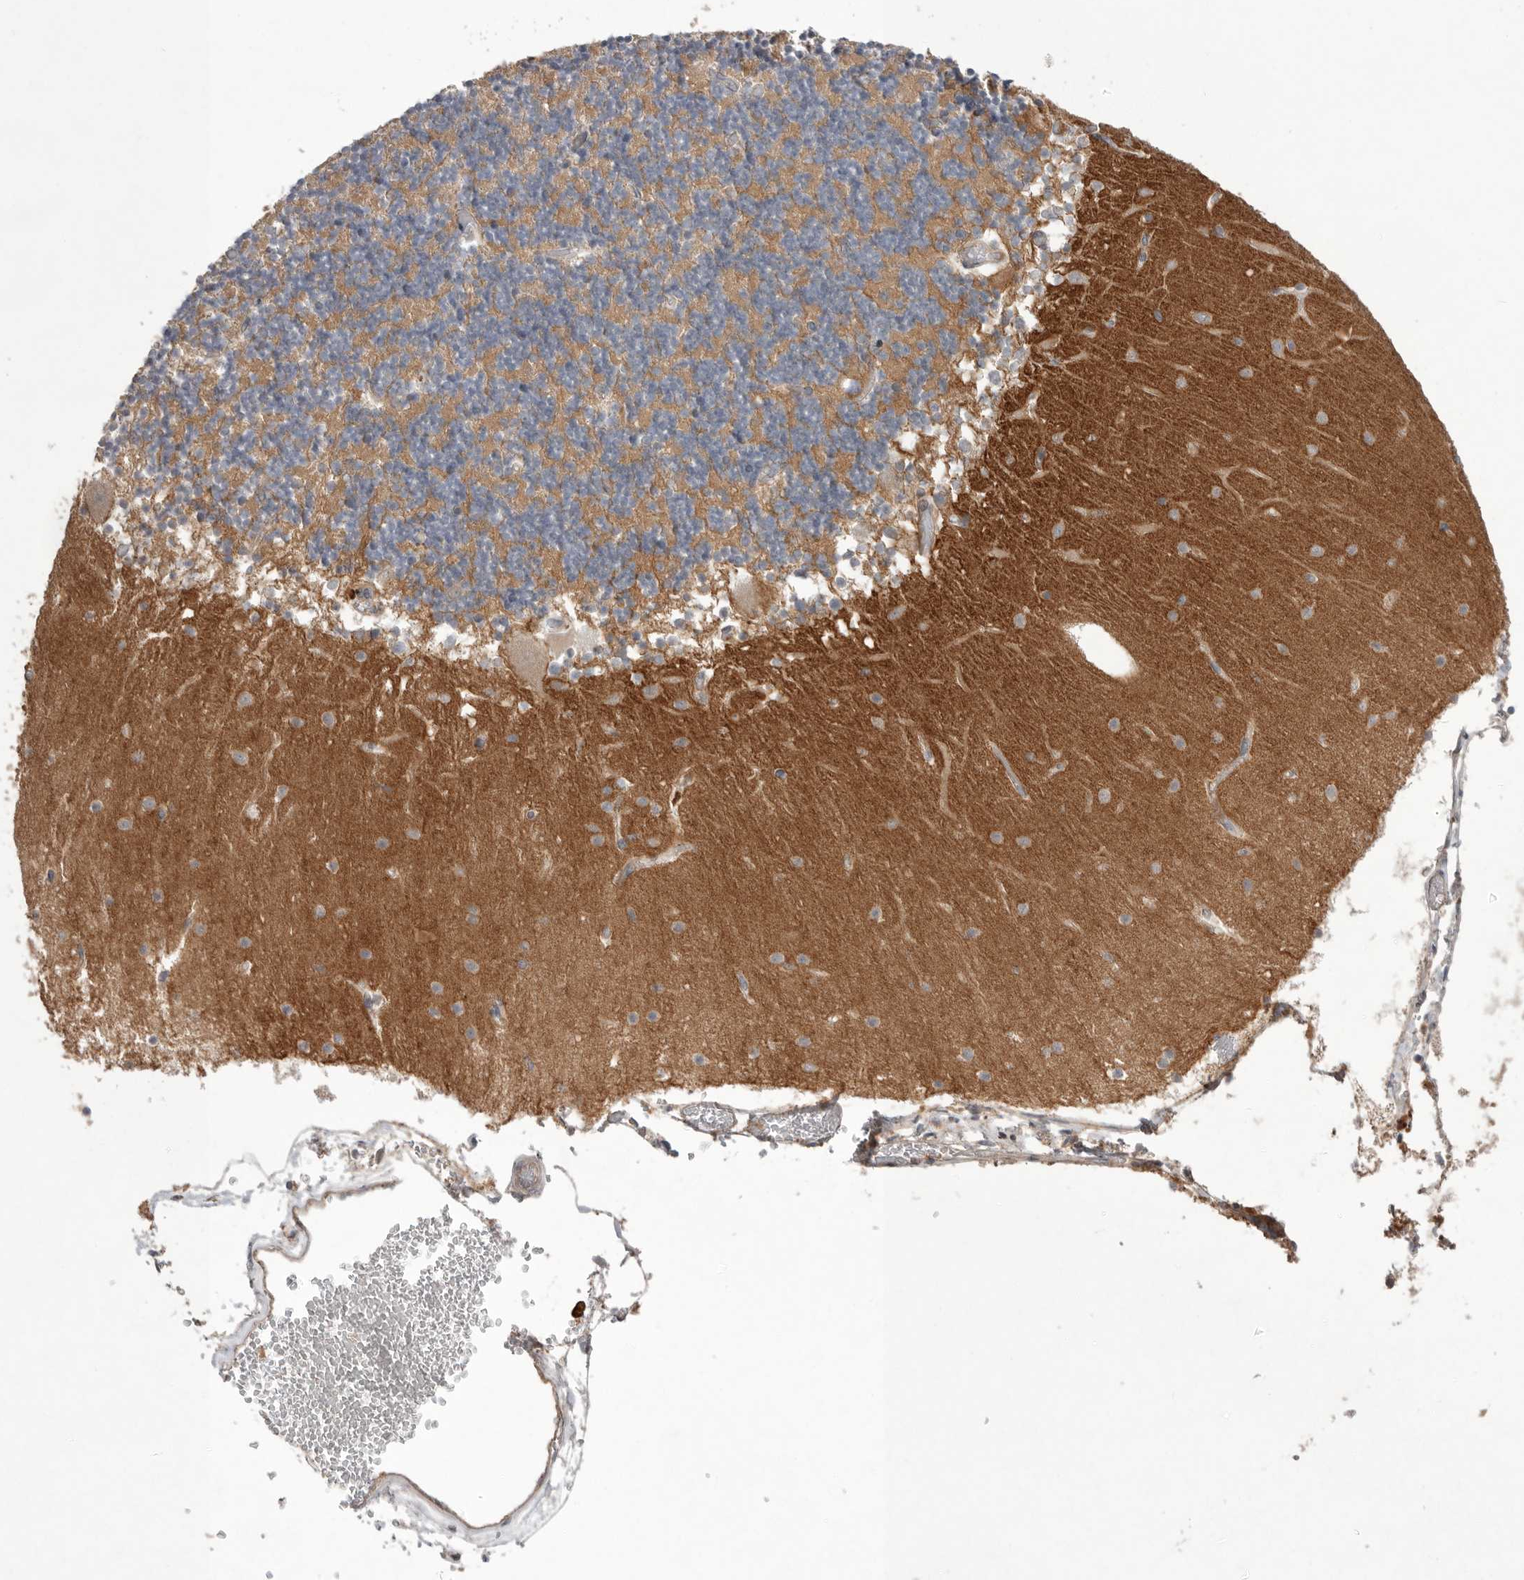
{"staining": {"intensity": "weak", "quantity": "25%-75%", "location": "cytoplasmic/membranous"}, "tissue": "cerebellum", "cell_type": "Cells in granular layer", "image_type": "normal", "snomed": [{"axis": "morphology", "description": "Normal tissue, NOS"}, {"axis": "topography", "description": "Cerebellum"}], "caption": "IHC photomicrograph of unremarkable cerebellum: human cerebellum stained using IHC reveals low levels of weak protein expression localized specifically in the cytoplasmic/membranous of cells in granular layer, appearing as a cytoplasmic/membranous brown color.", "gene": "NRCAM", "patient": {"sex": "female", "age": 28}}